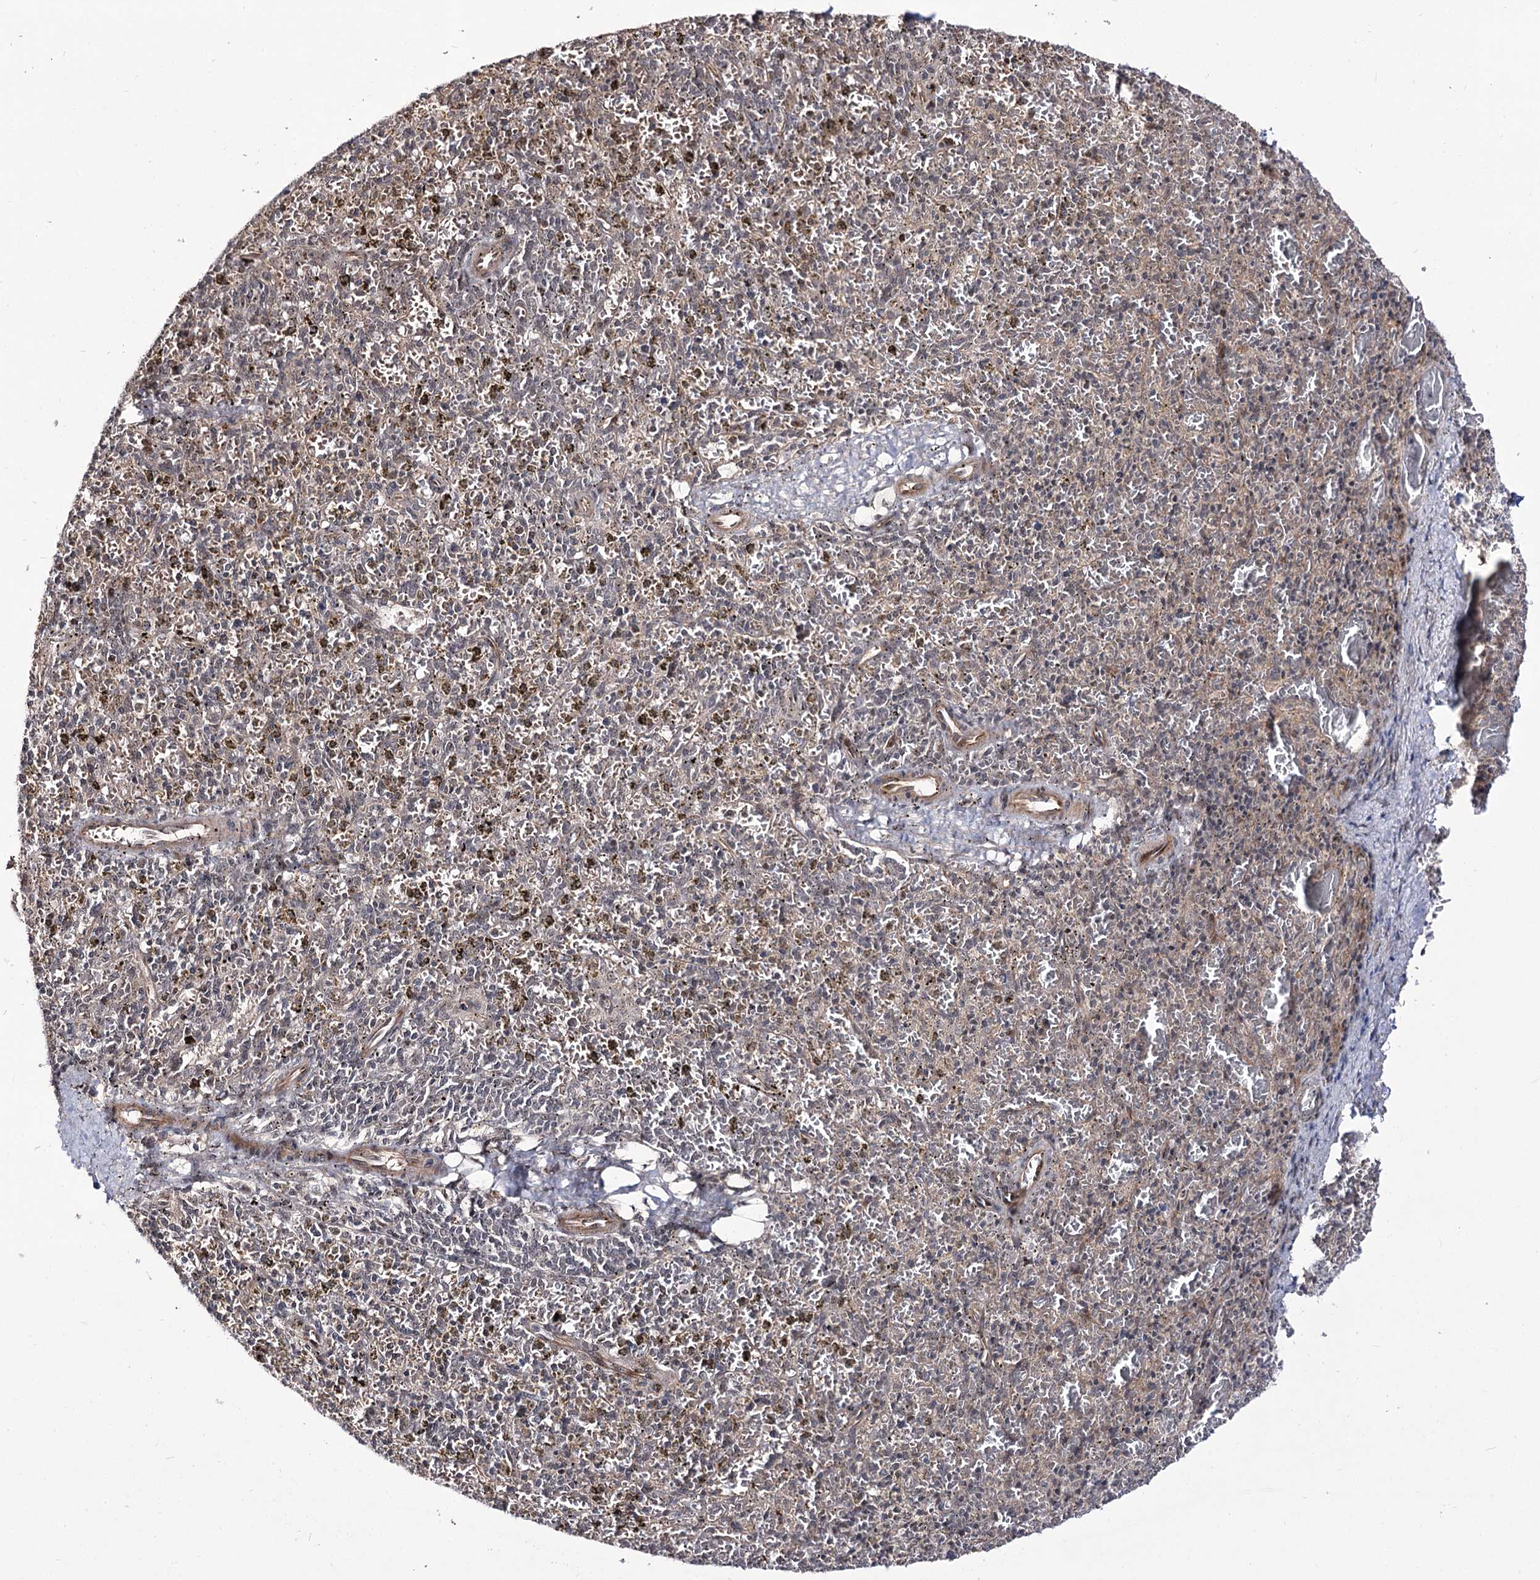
{"staining": {"intensity": "negative", "quantity": "none", "location": "none"}, "tissue": "spleen", "cell_type": "Cells in red pulp", "image_type": "normal", "snomed": [{"axis": "morphology", "description": "Normal tissue, NOS"}, {"axis": "topography", "description": "Spleen"}], "caption": "Immunohistochemistry (IHC) of benign spleen exhibits no expression in cells in red pulp.", "gene": "RRP9", "patient": {"sex": "male", "age": 72}}